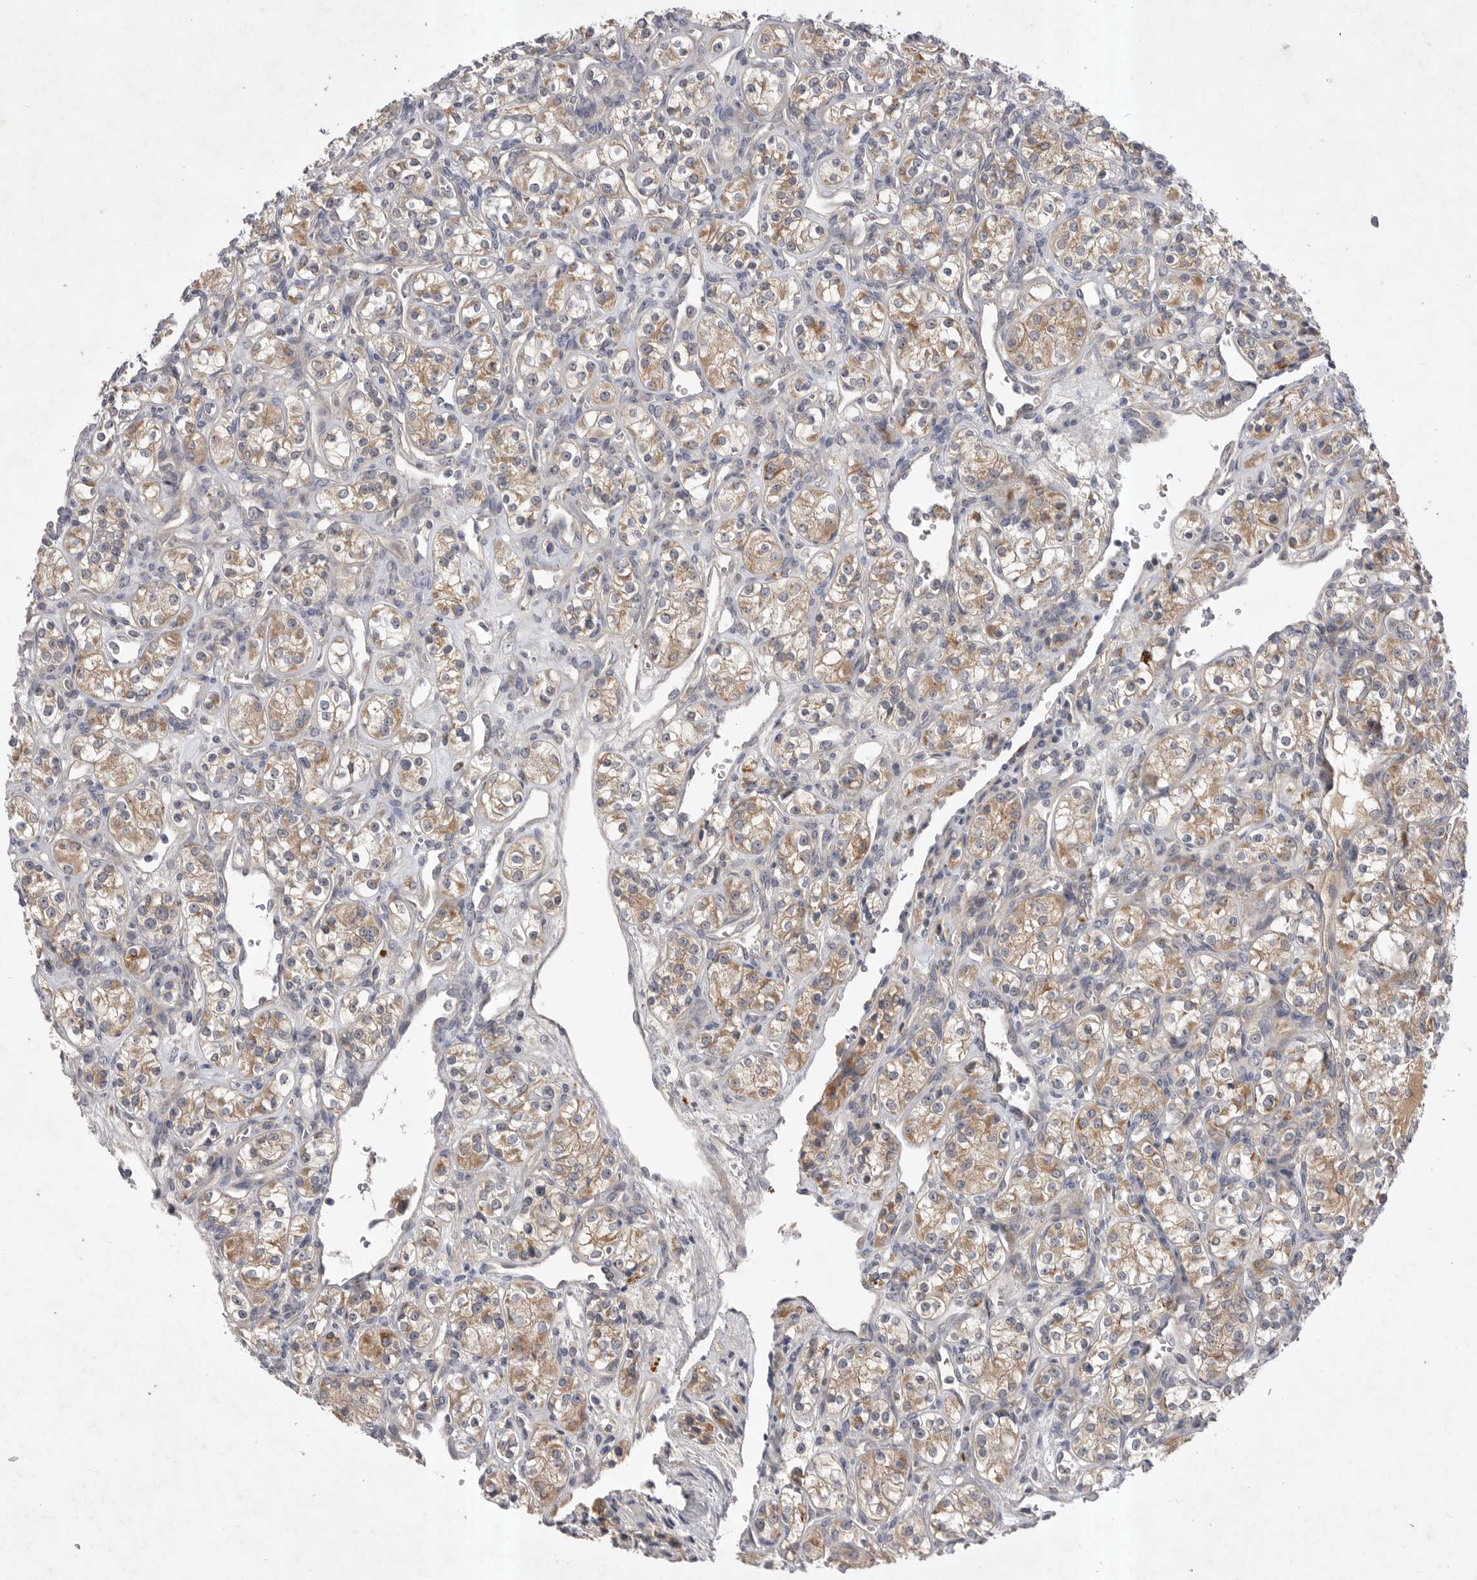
{"staining": {"intensity": "moderate", "quantity": "25%-75%", "location": "cytoplasmic/membranous"}, "tissue": "renal cancer", "cell_type": "Tumor cells", "image_type": "cancer", "snomed": [{"axis": "morphology", "description": "Adenocarcinoma, NOS"}, {"axis": "topography", "description": "Kidney"}], "caption": "Human renal adenocarcinoma stained with a brown dye reveals moderate cytoplasmic/membranous positive expression in approximately 25%-75% of tumor cells.", "gene": "DHDDS", "patient": {"sex": "male", "age": 77}}